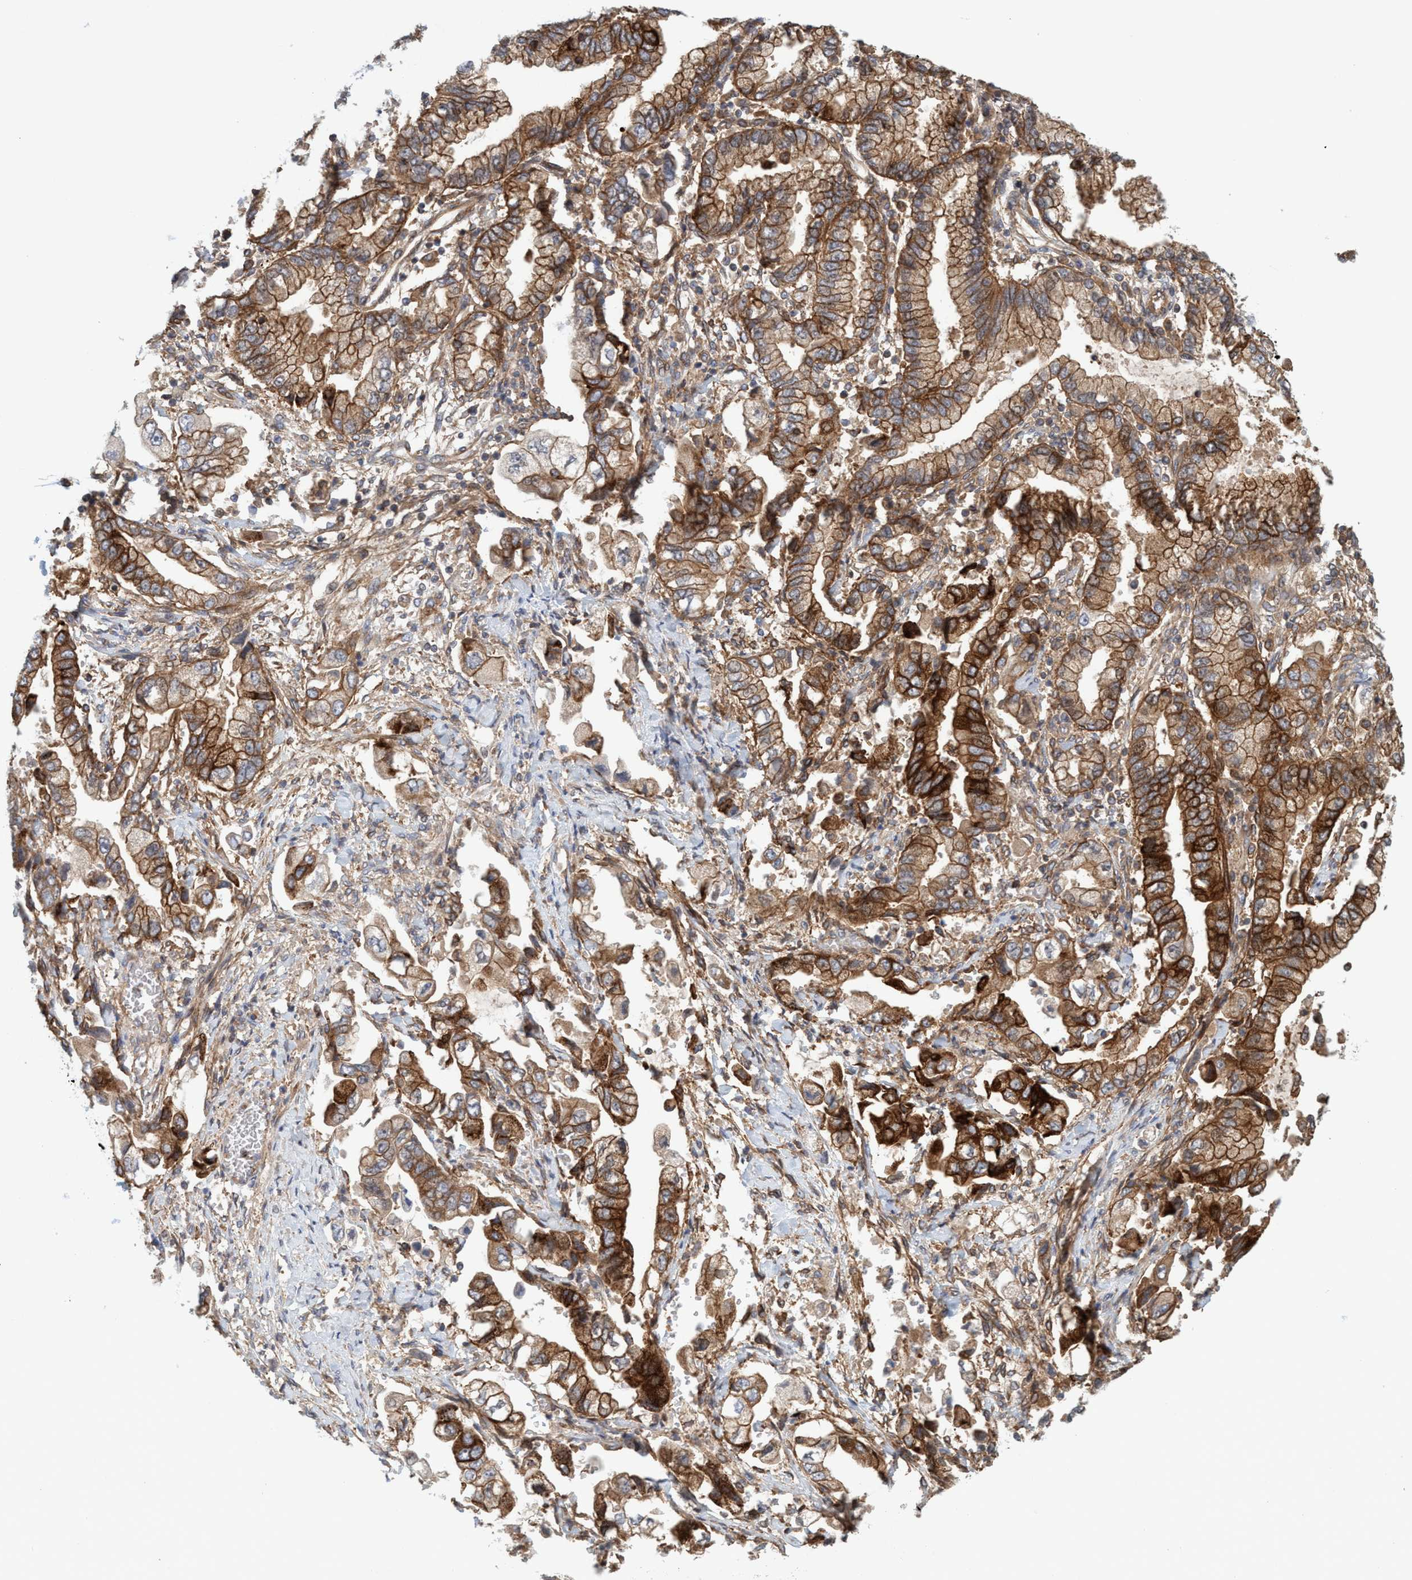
{"staining": {"intensity": "strong", "quantity": ">75%", "location": "cytoplasmic/membranous"}, "tissue": "stomach cancer", "cell_type": "Tumor cells", "image_type": "cancer", "snomed": [{"axis": "morphology", "description": "Normal tissue, NOS"}, {"axis": "morphology", "description": "Adenocarcinoma, NOS"}, {"axis": "topography", "description": "Stomach"}], "caption": "IHC (DAB) staining of stomach cancer (adenocarcinoma) displays strong cytoplasmic/membranous protein expression in approximately >75% of tumor cells.", "gene": "SPECC1", "patient": {"sex": "male", "age": 62}}